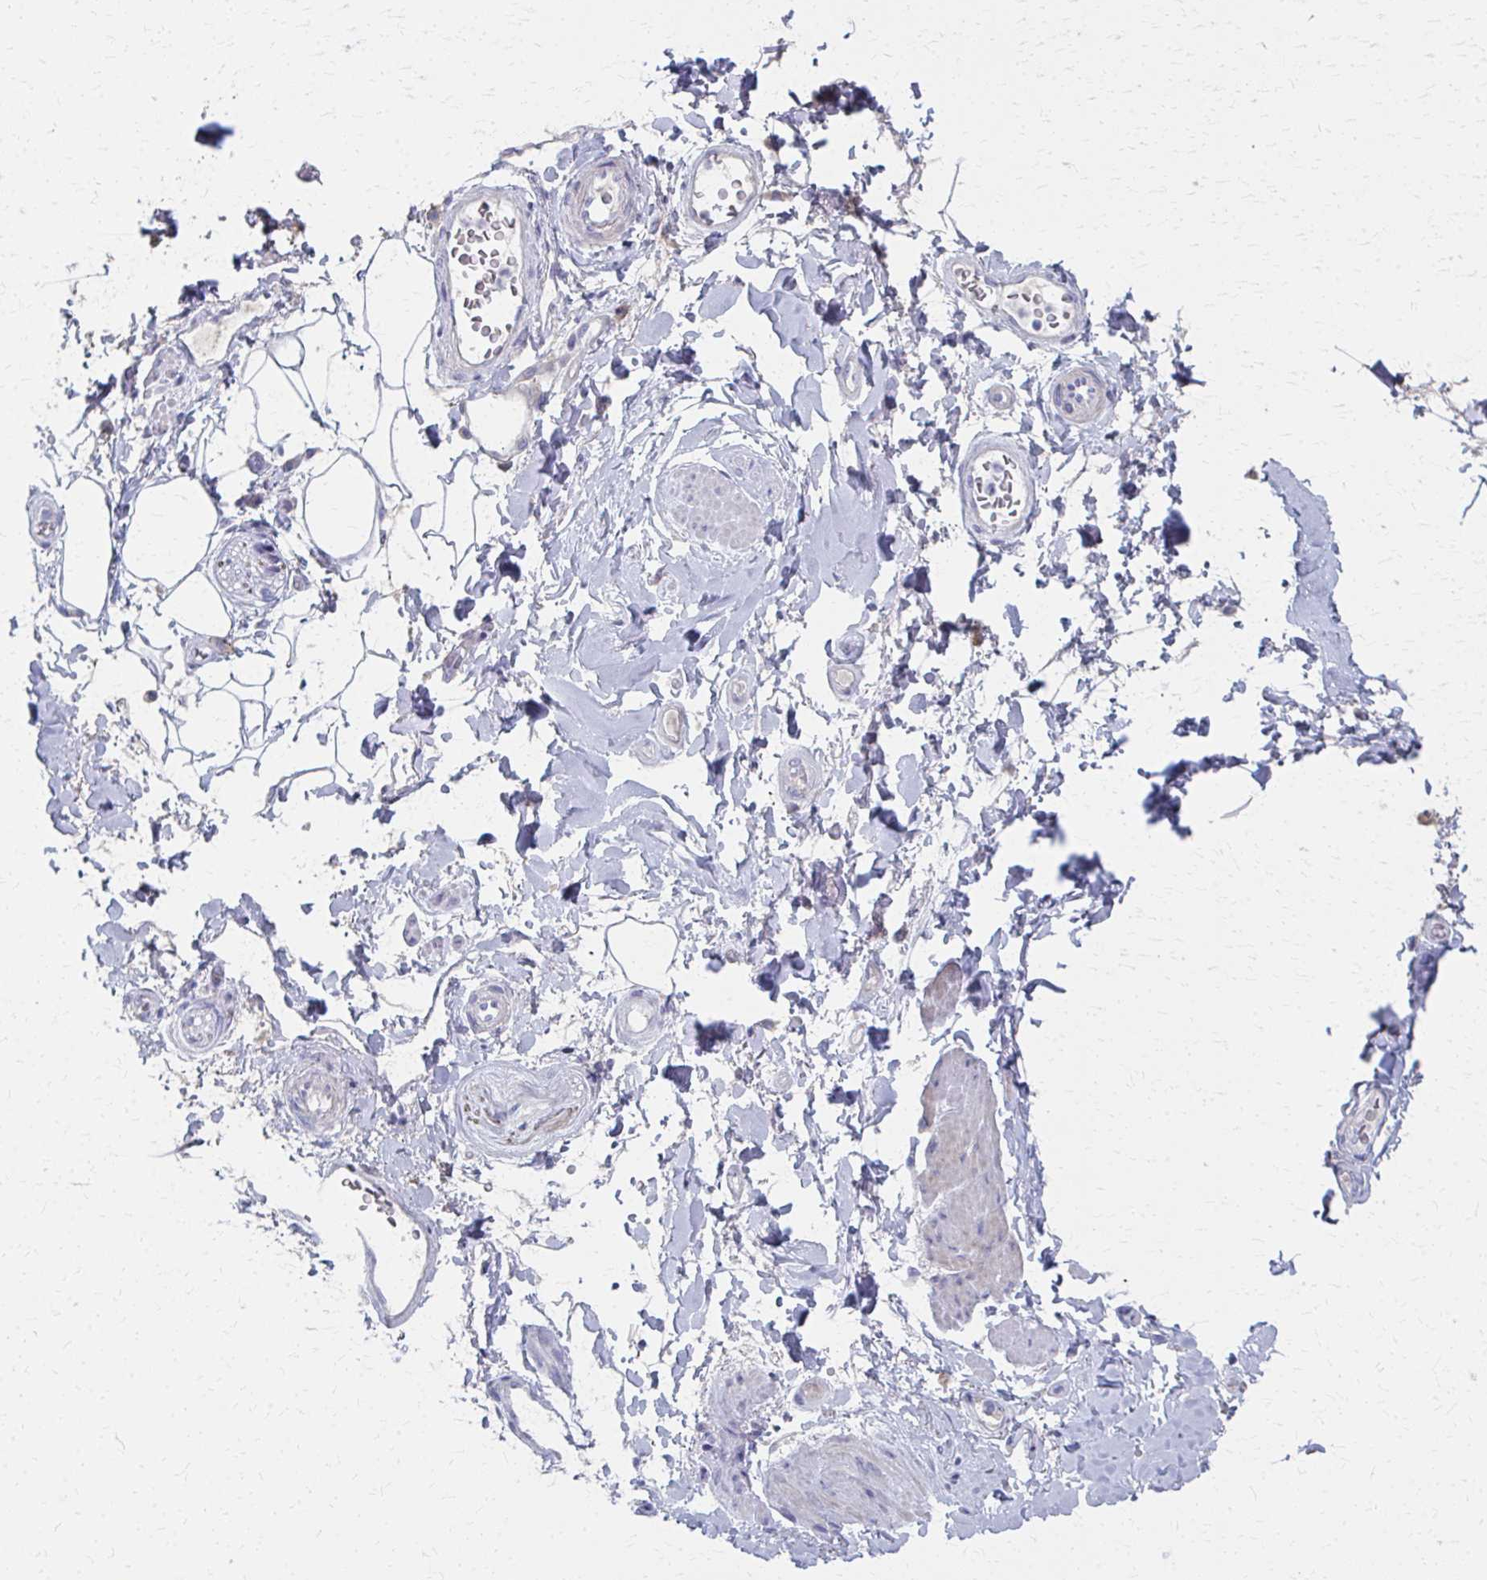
{"staining": {"intensity": "negative", "quantity": "none", "location": "none"}, "tissue": "adipose tissue", "cell_type": "Adipocytes", "image_type": "normal", "snomed": [{"axis": "morphology", "description": "Normal tissue, NOS"}, {"axis": "topography", "description": "Urinary bladder"}, {"axis": "topography", "description": "Peripheral nerve tissue"}], "caption": "DAB (3,3'-diaminobenzidine) immunohistochemical staining of benign adipose tissue displays no significant positivity in adipocytes. The staining is performed using DAB brown chromogen with nuclei counter-stained in using hematoxylin.", "gene": "MS4A2", "patient": {"sex": "female", "age": 60}}